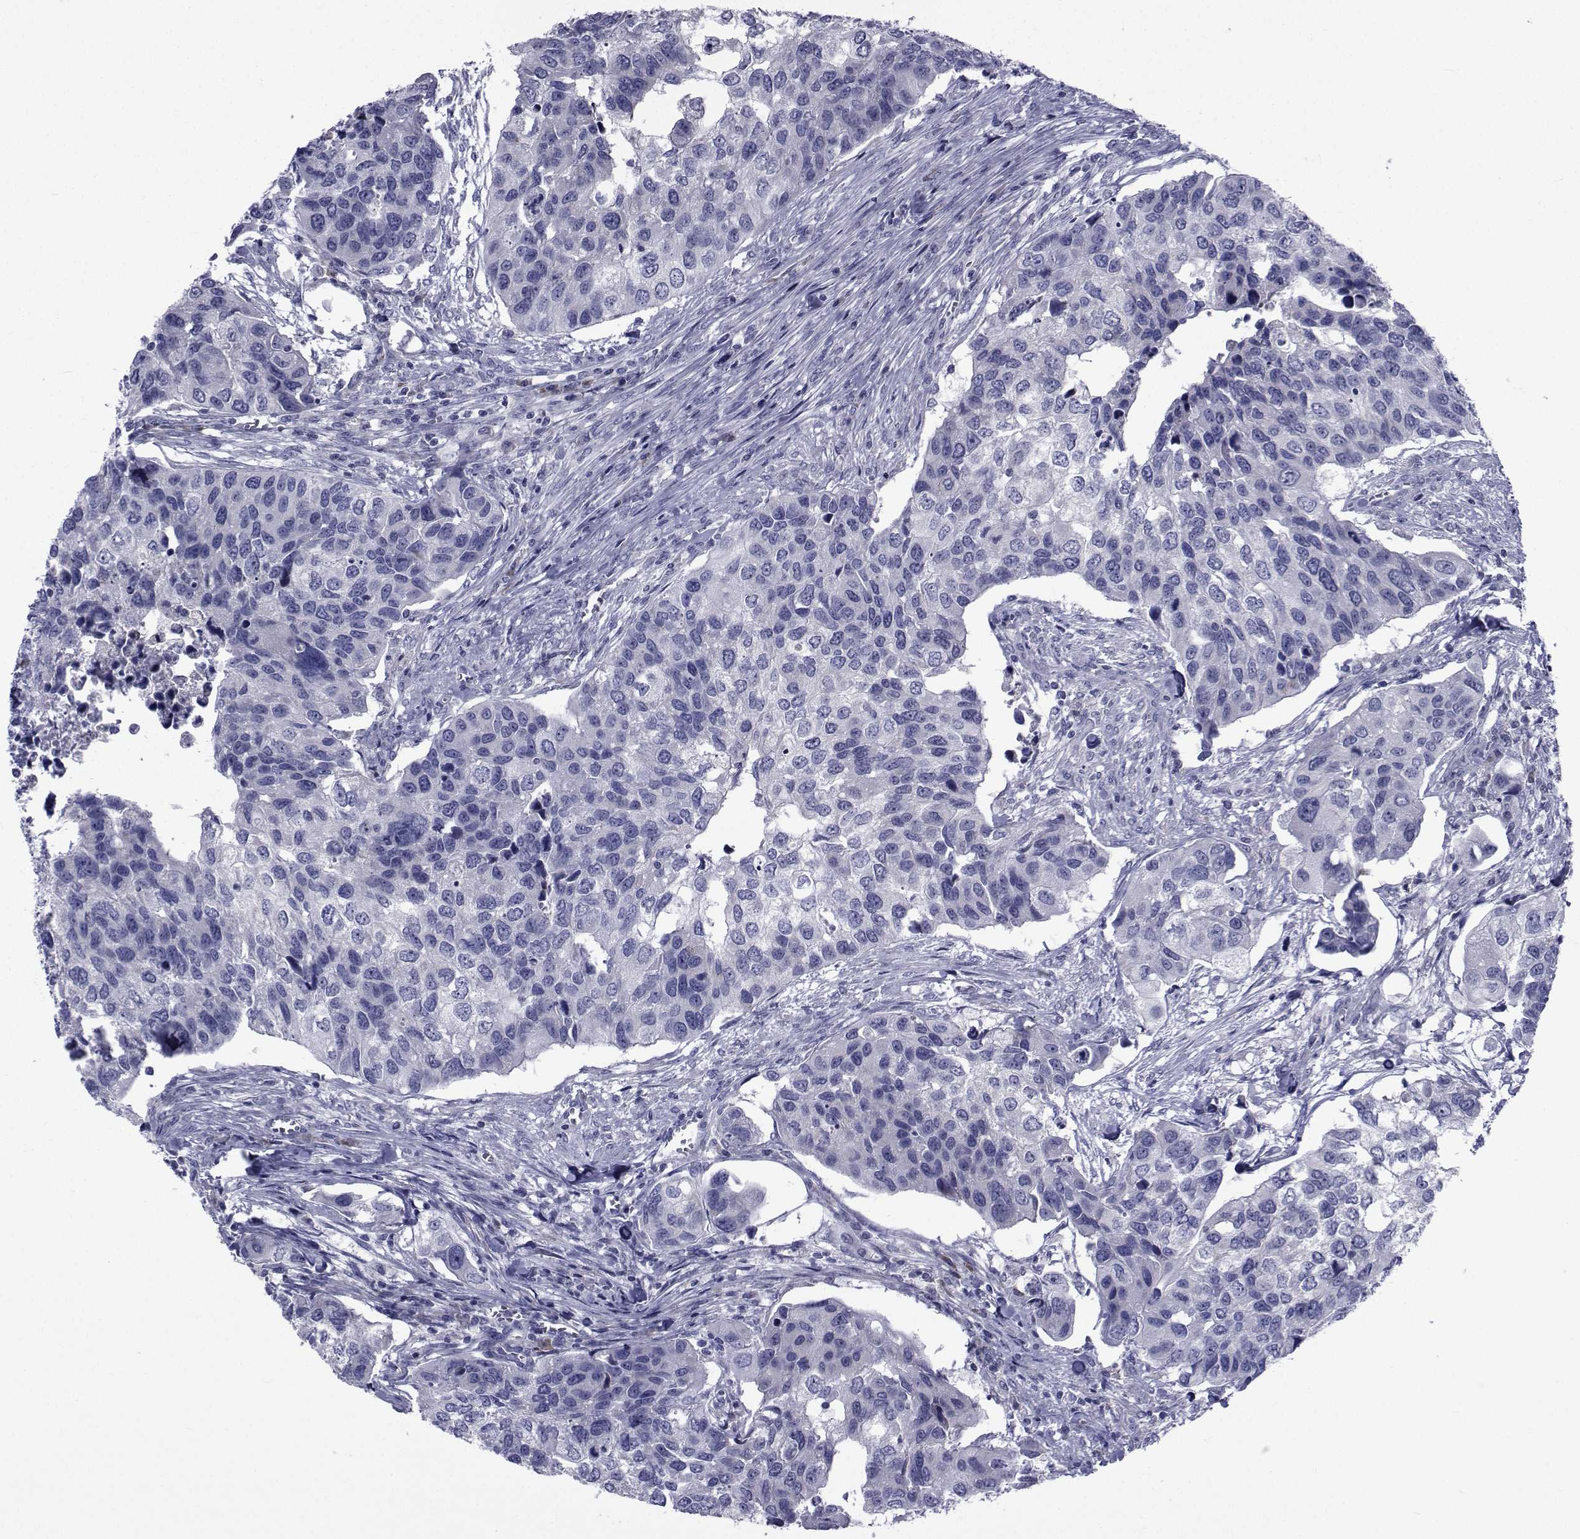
{"staining": {"intensity": "negative", "quantity": "none", "location": "none"}, "tissue": "urothelial cancer", "cell_type": "Tumor cells", "image_type": "cancer", "snomed": [{"axis": "morphology", "description": "Urothelial carcinoma, High grade"}, {"axis": "topography", "description": "Urinary bladder"}], "caption": "Urothelial carcinoma (high-grade) stained for a protein using immunohistochemistry (IHC) shows no positivity tumor cells.", "gene": "ROPN1", "patient": {"sex": "male", "age": 60}}